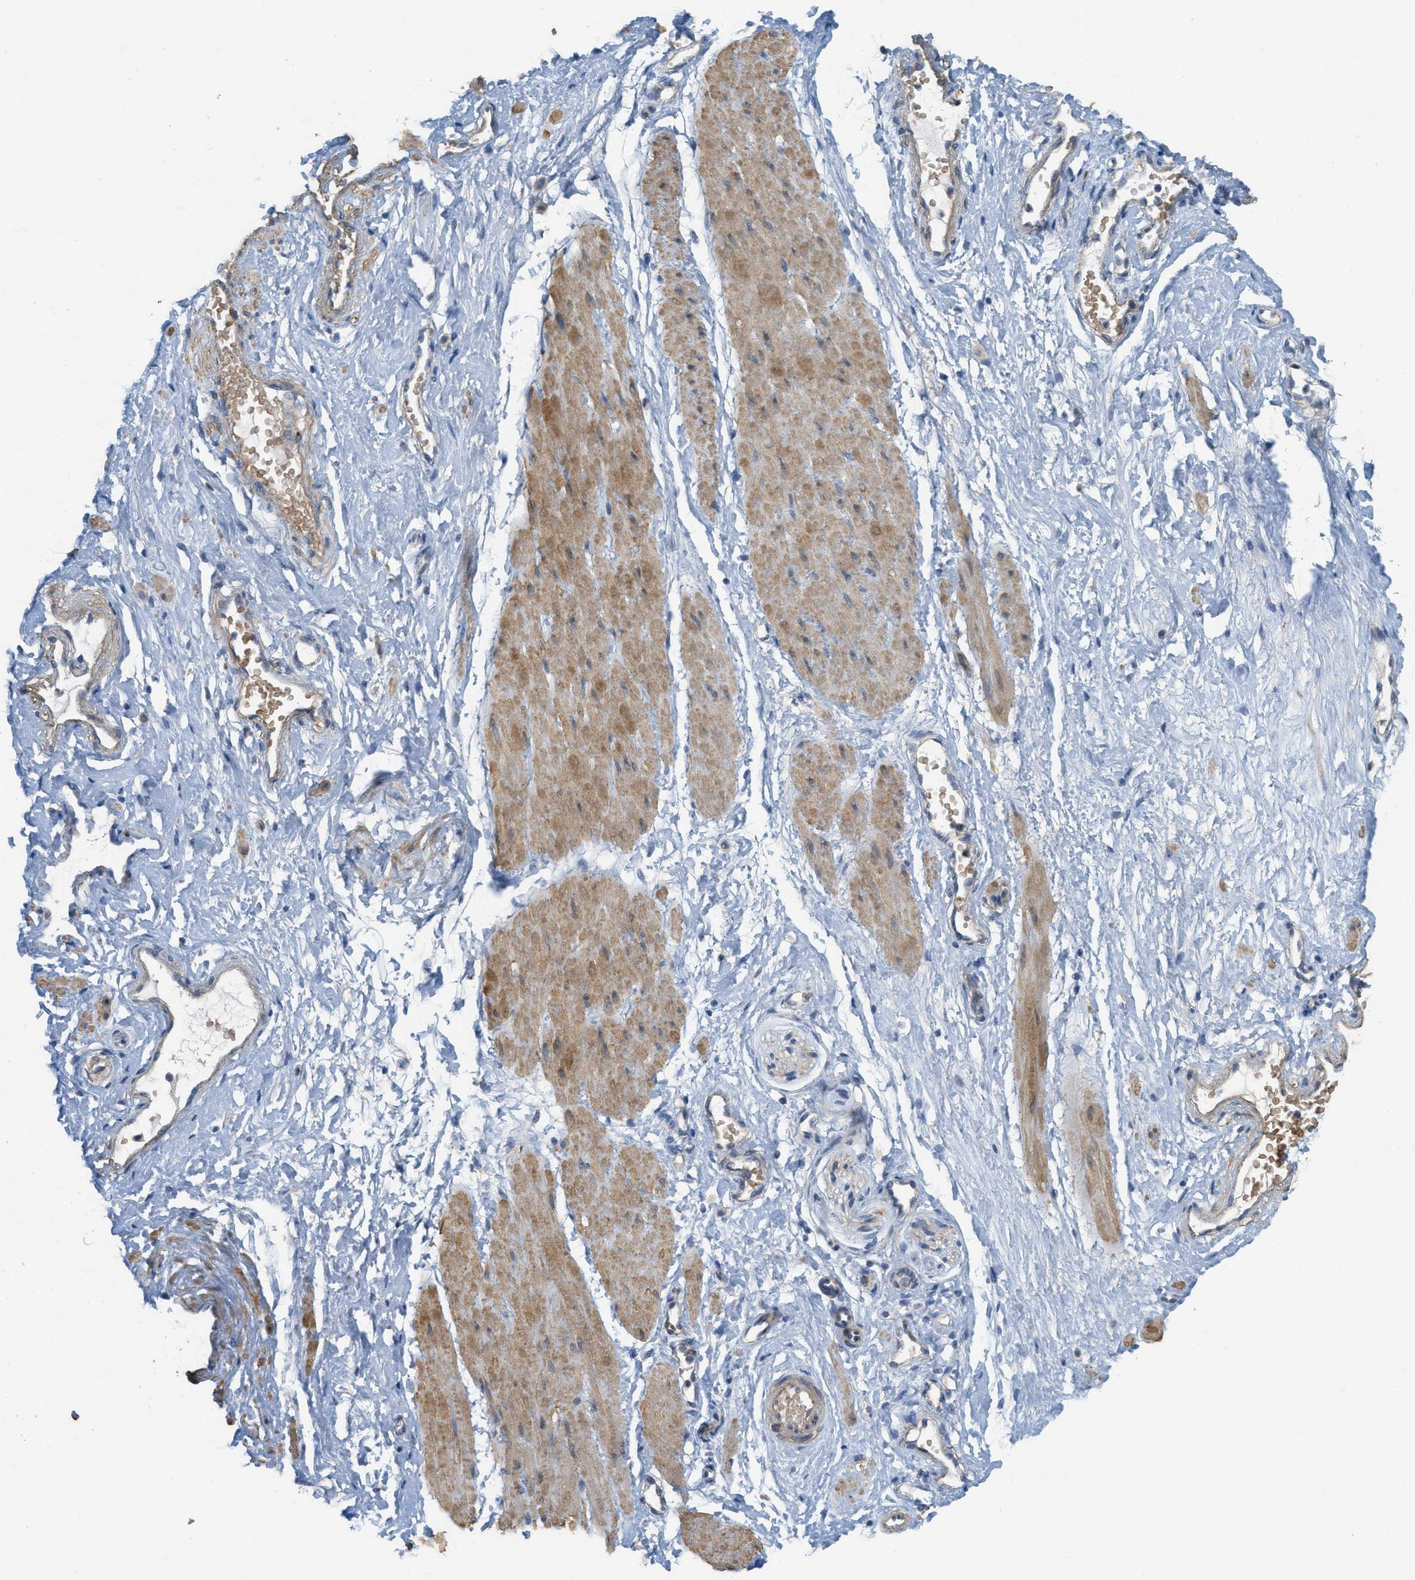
{"staining": {"intensity": "negative", "quantity": "none", "location": "none"}, "tissue": "adipose tissue", "cell_type": "Adipocytes", "image_type": "normal", "snomed": [{"axis": "morphology", "description": "Normal tissue, NOS"}, {"axis": "topography", "description": "Soft tissue"}, {"axis": "topography", "description": "Vascular tissue"}], "caption": "Adipocytes show no significant protein positivity in normal adipose tissue. The staining was performed using DAB (3,3'-diaminobenzidine) to visualize the protein expression in brown, while the nuclei were stained in blue with hematoxylin (Magnification: 20x).", "gene": "MRS2", "patient": {"sex": "female", "age": 35}}